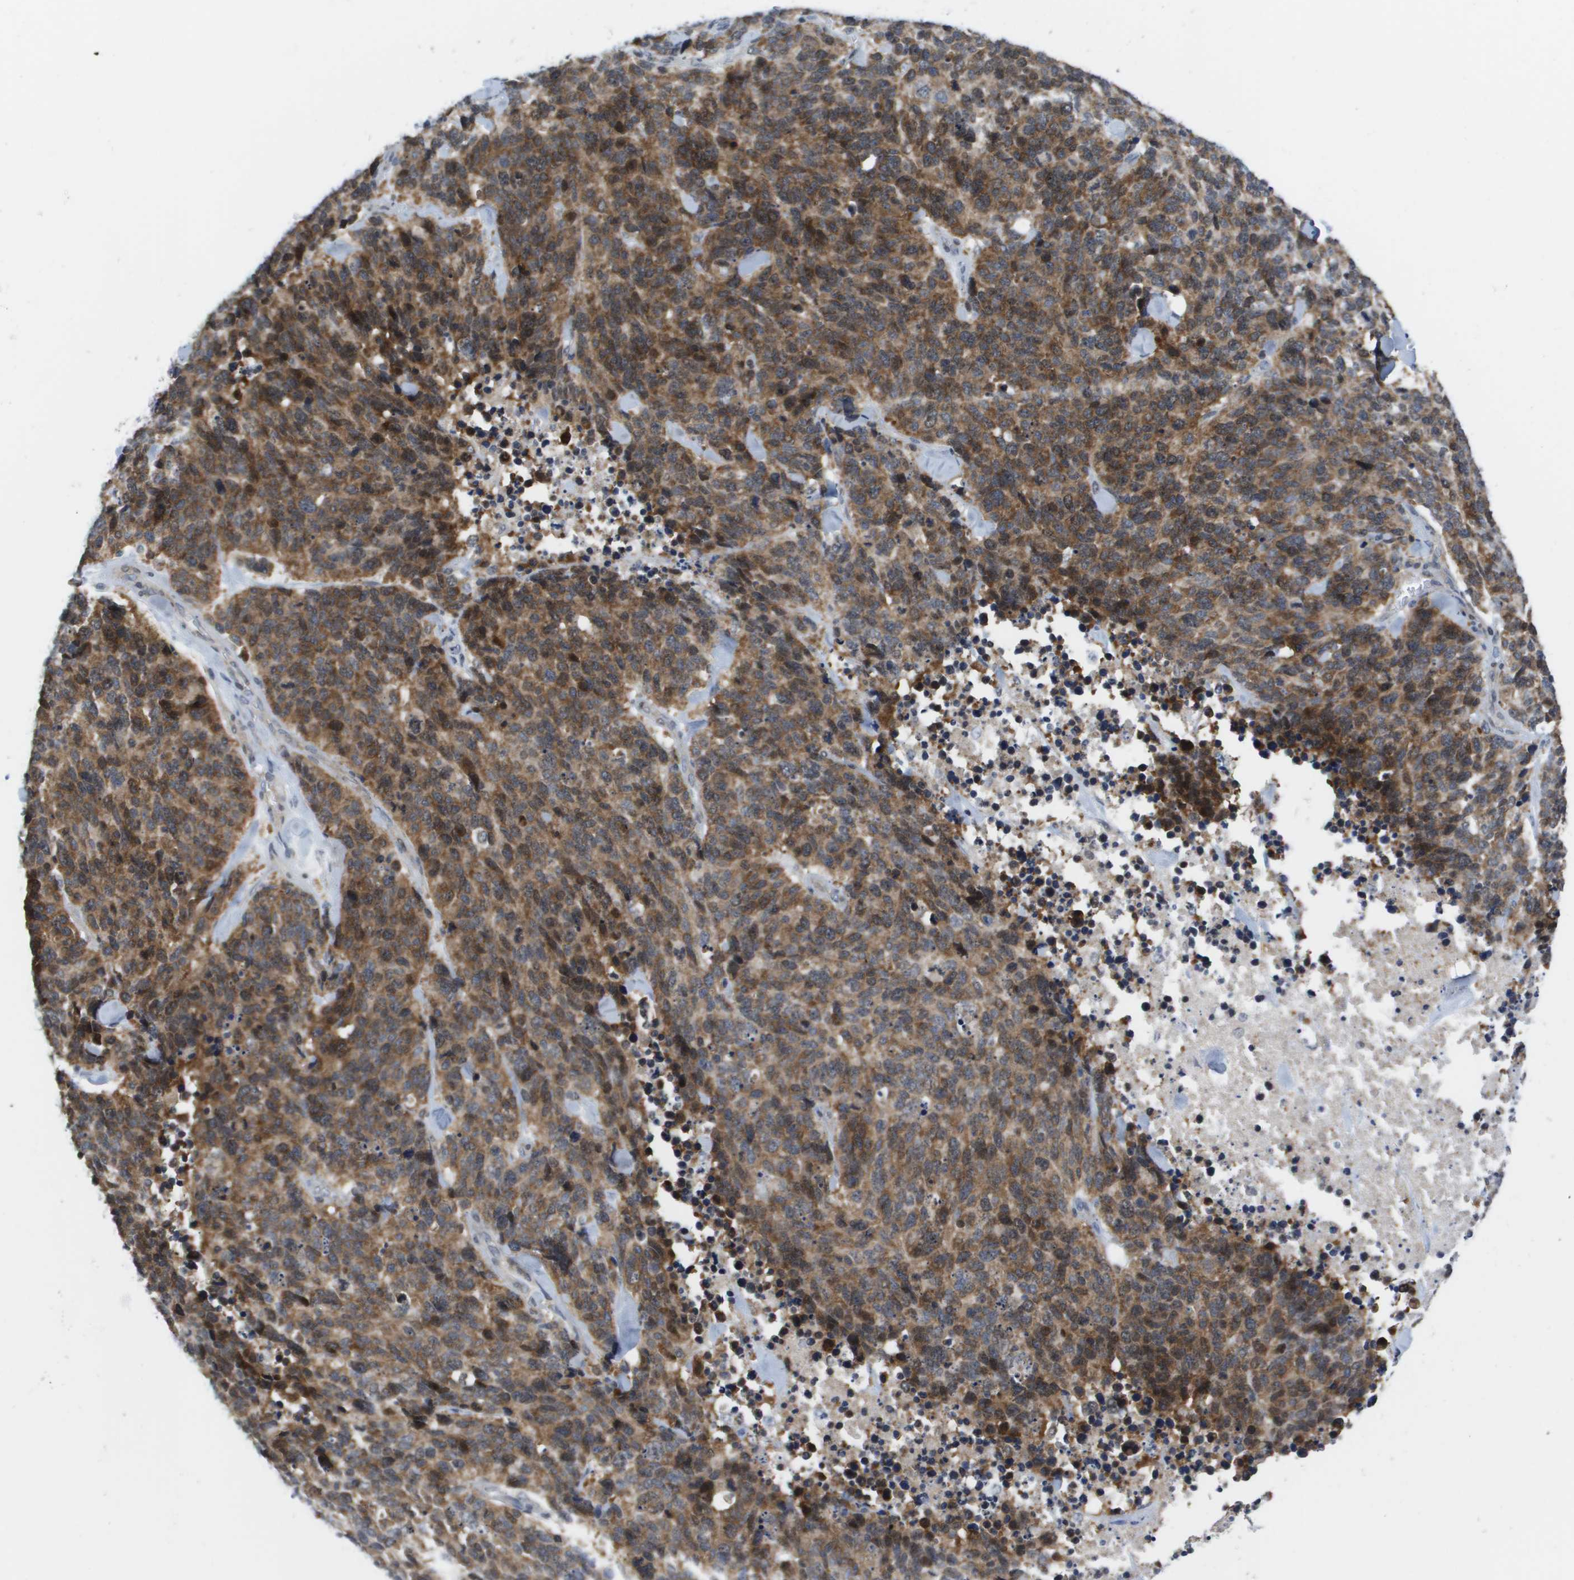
{"staining": {"intensity": "strong", "quantity": ">75%", "location": "cytoplasmic/membranous"}, "tissue": "lung cancer", "cell_type": "Tumor cells", "image_type": "cancer", "snomed": [{"axis": "morphology", "description": "Neoplasm, malignant, NOS"}, {"axis": "topography", "description": "Lung"}], "caption": "Tumor cells display strong cytoplasmic/membranous expression in approximately >75% of cells in lung cancer.", "gene": "FKBP4", "patient": {"sex": "female", "age": 58}}